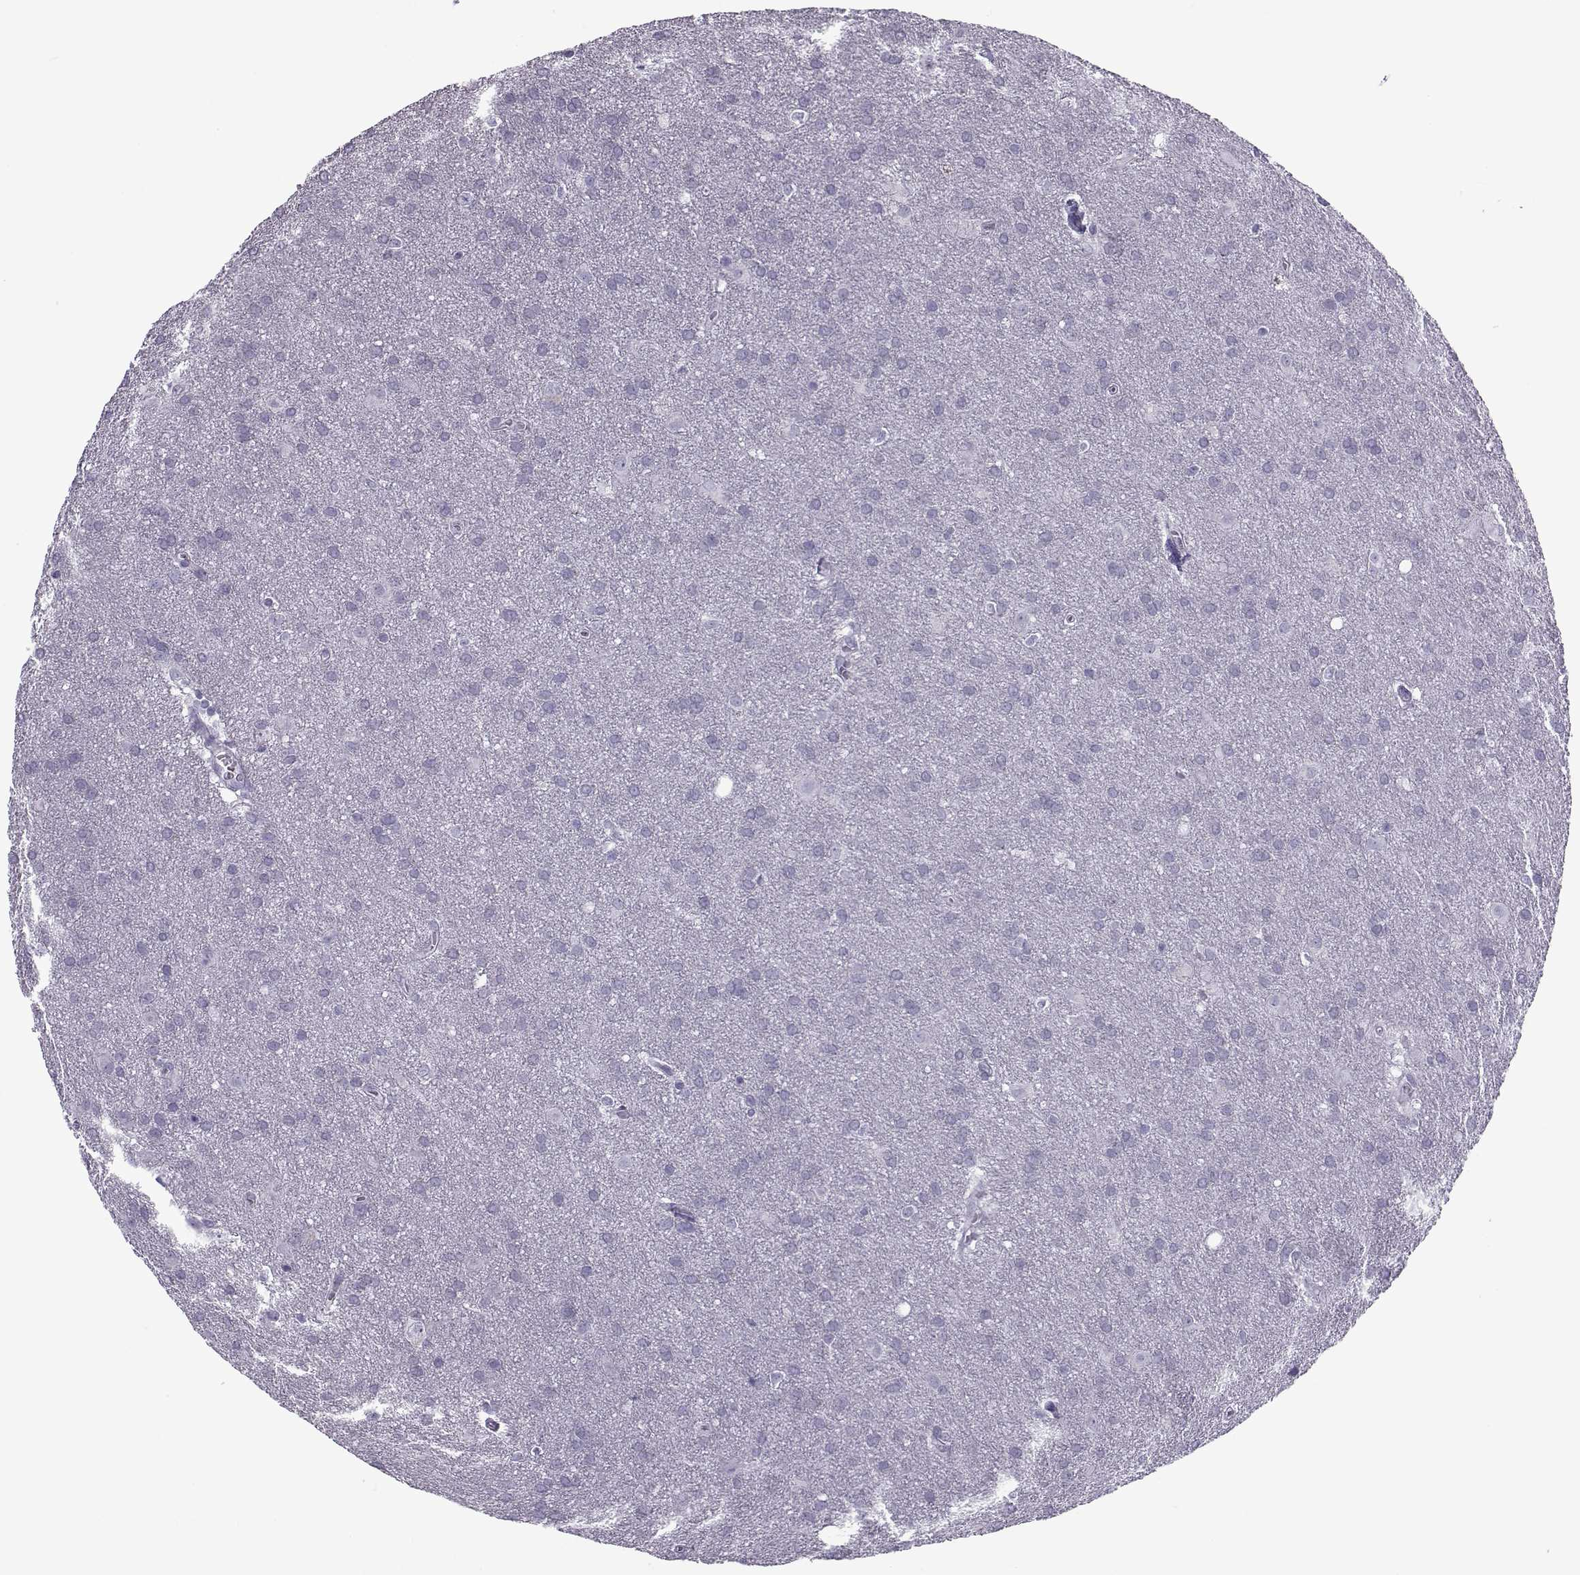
{"staining": {"intensity": "negative", "quantity": "none", "location": "none"}, "tissue": "glioma", "cell_type": "Tumor cells", "image_type": "cancer", "snomed": [{"axis": "morphology", "description": "Glioma, malignant, Low grade"}, {"axis": "topography", "description": "Brain"}], "caption": "A micrograph of glioma stained for a protein shows no brown staining in tumor cells.", "gene": "OIP5", "patient": {"sex": "male", "age": 58}}